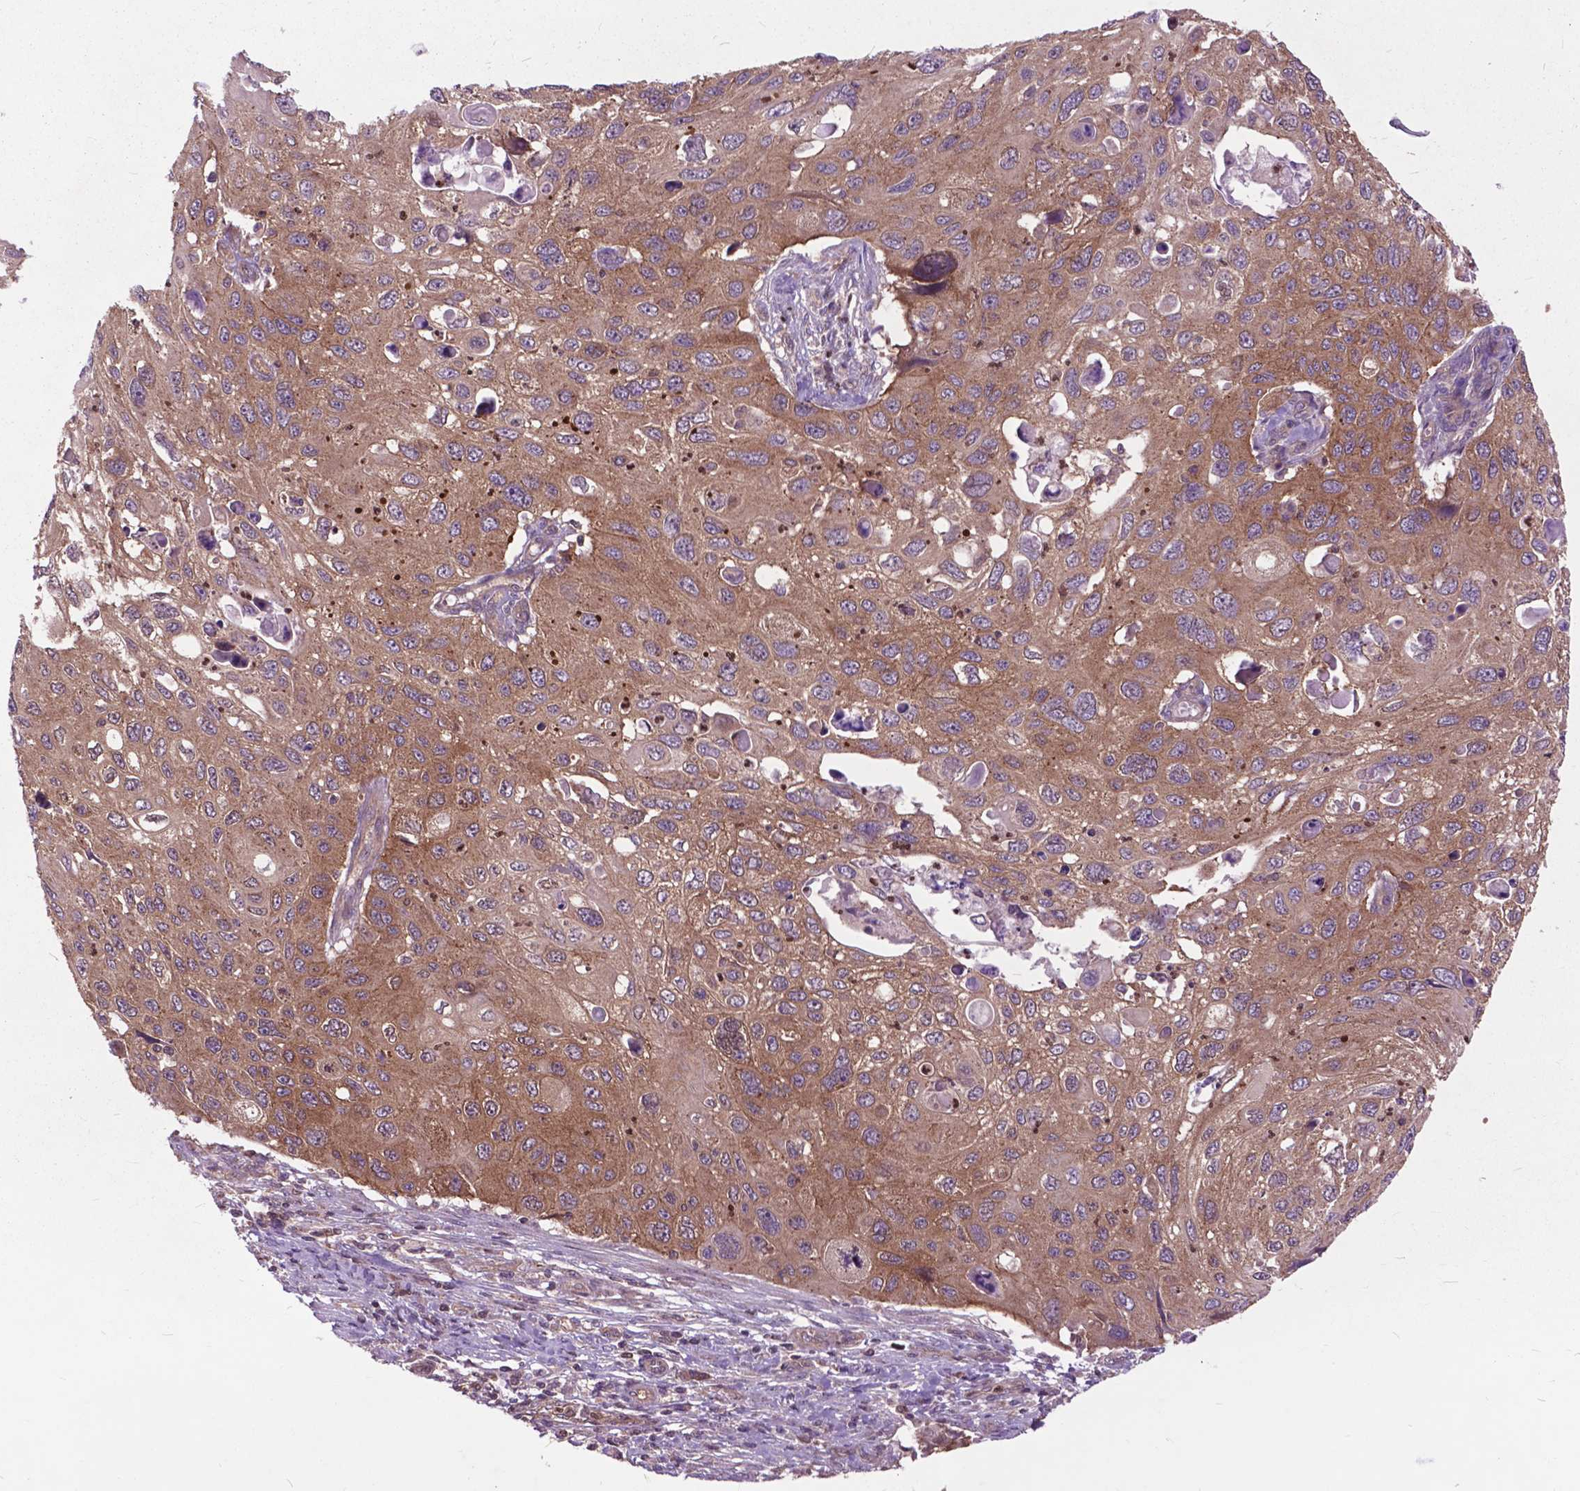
{"staining": {"intensity": "moderate", "quantity": ">75%", "location": "cytoplasmic/membranous"}, "tissue": "cervical cancer", "cell_type": "Tumor cells", "image_type": "cancer", "snomed": [{"axis": "morphology", "description": "Squamous cell carcinoma, NOS"}, {"axis": "topography", "description": "Cervix"}], "caption": "This histopathology image displays IHC staining of human cervical cancer, with medium moderate cytoplasmic/membranous staining in approximately >75% of tumor cells.", "gene": "ARAF", "patient": {"sex": "female", "age": 70}}